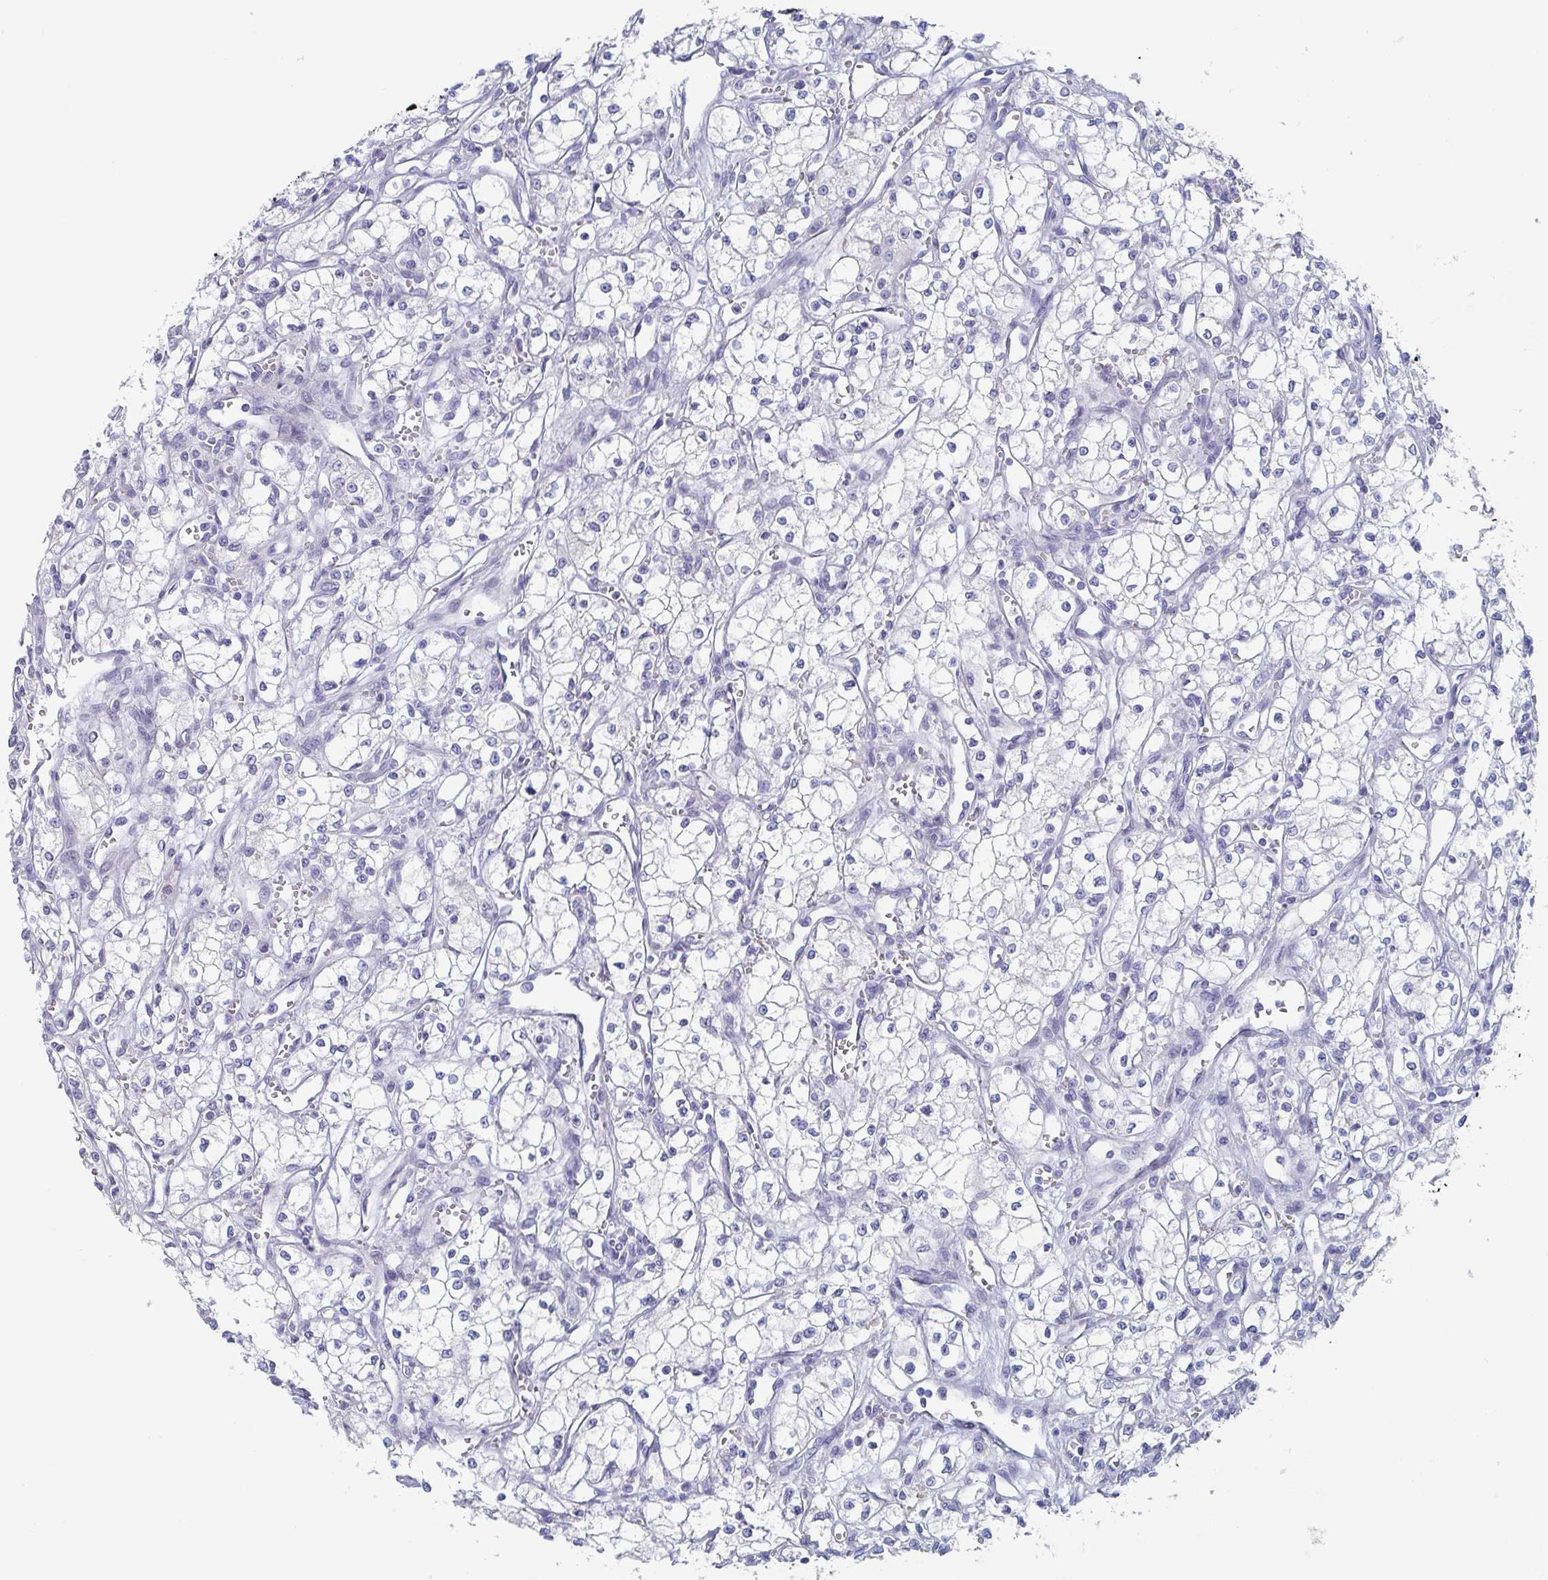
{"staining": {"intensity": "negative", "quantity": "none", "location": "none"}, "tissue": "renal cancer", "cell_type": "Tumor cells", "image_type": "cancer", "snomed": [{"axis": "morphology", "description": "Adenocarcinoma, NOS"}, {"axis": "topography", "description": "Kidney"}], "caption": "Protein analysis of renal cancer reveals no significant staining in tumor cells. (DAB (3,3'-diaminobenzidine) immunohistochemistry visualized using brightfield microscopy, high magnification).", "gene": "NT5C3B", "patient": {"sex": "male", "age": 59}}